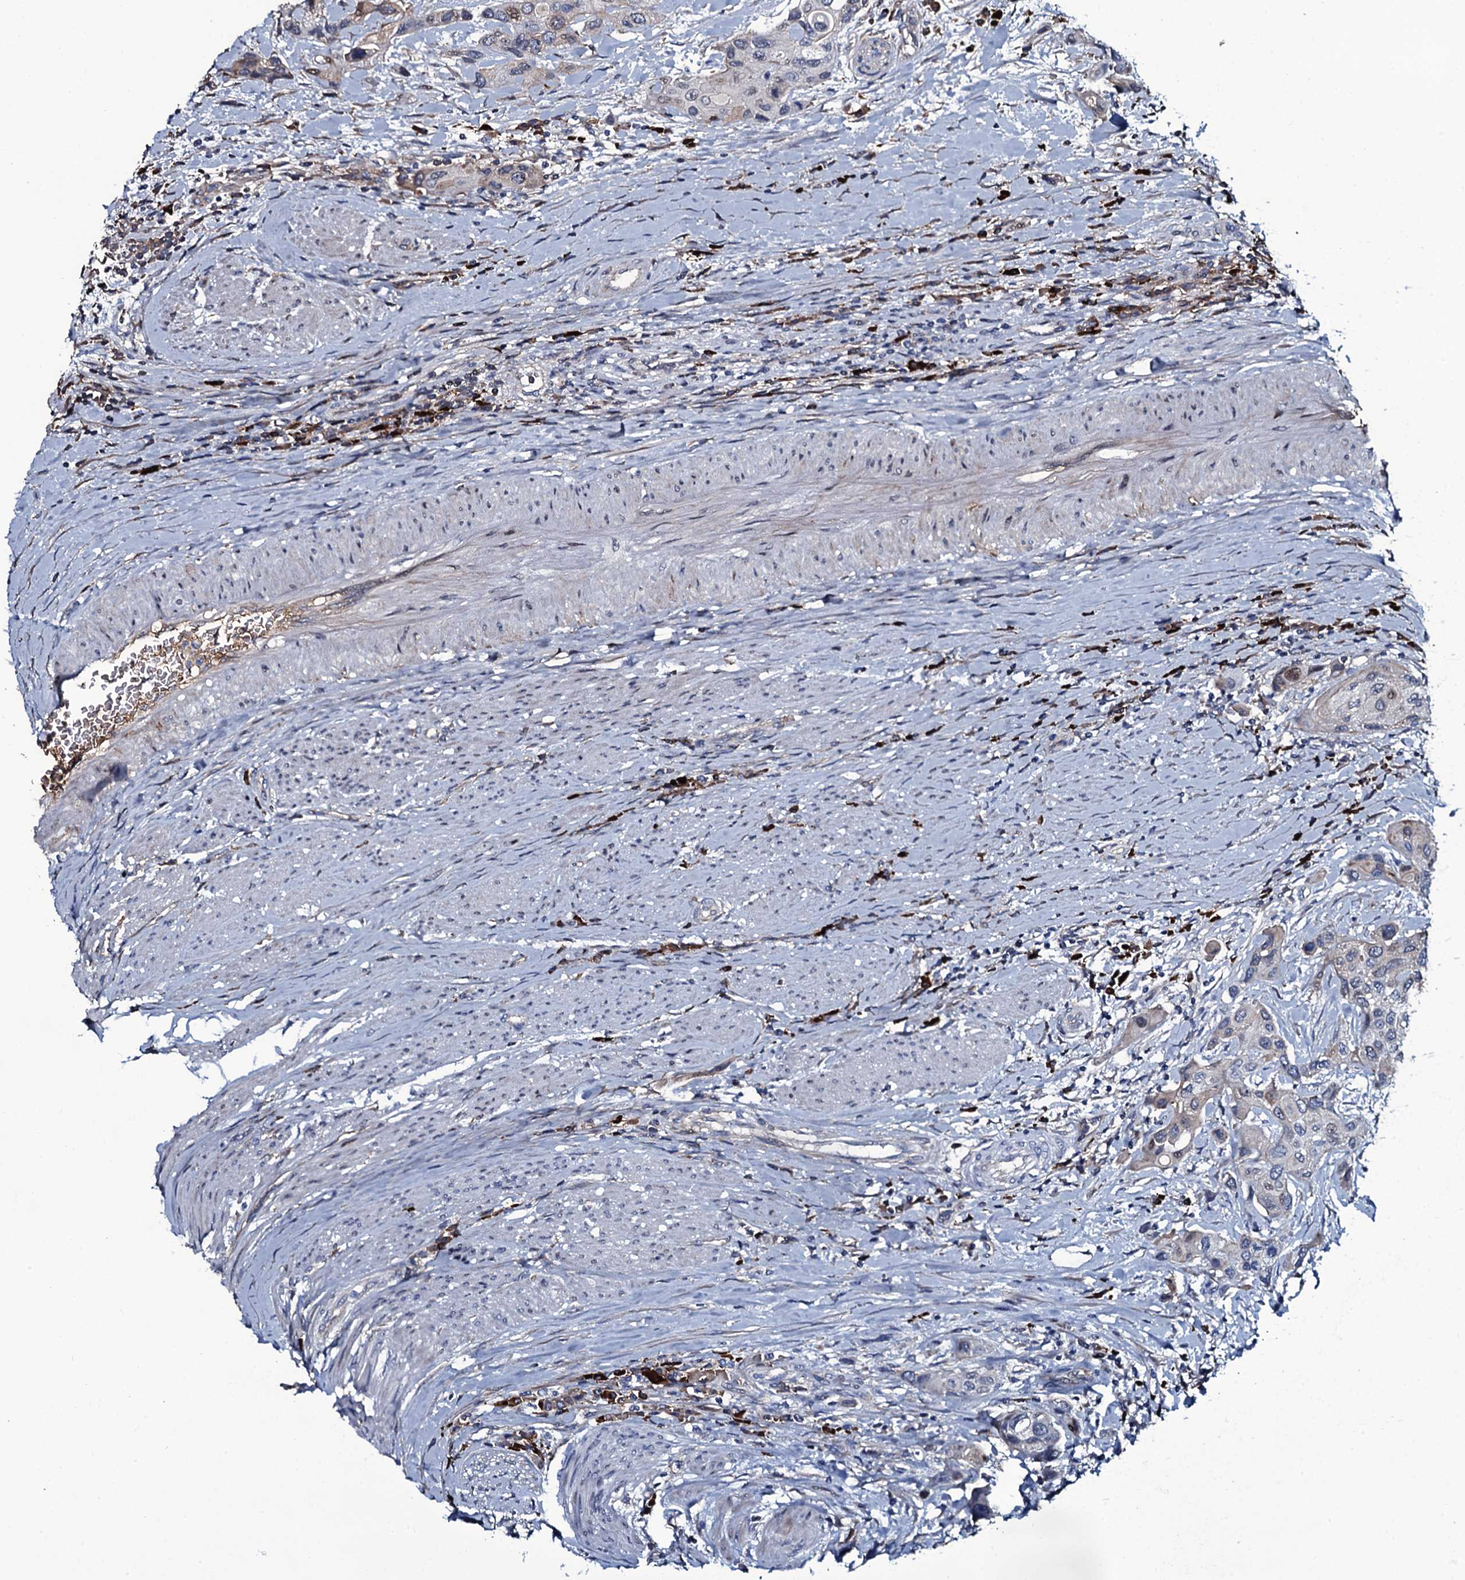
{"staining": {"intensity": "weak", "quantity": "<25%", "location": "cytoplasmic/membranous,nuclear"}, "tissue": "urothelial cancer", "cell_type": "Tumor cells", "image_type": "cancer", "snomed": [{"axis": "morphology", "description": "Normal tissue, NOS"}, {"axis": "morphology", "description": "Urothelial carcinoma, High grade"}, {"axis": "topography", "description": "Vascular tissue"}, {"axis": "topography", "description": "Urinary bladder"}], "caption": "A photomicrograph of human urothelial cancer is negative for staining in tumor cells. (DAB IHC, high magnification).", "gene": "LYG2", "patient": {"sex": "female", "age": 56}}